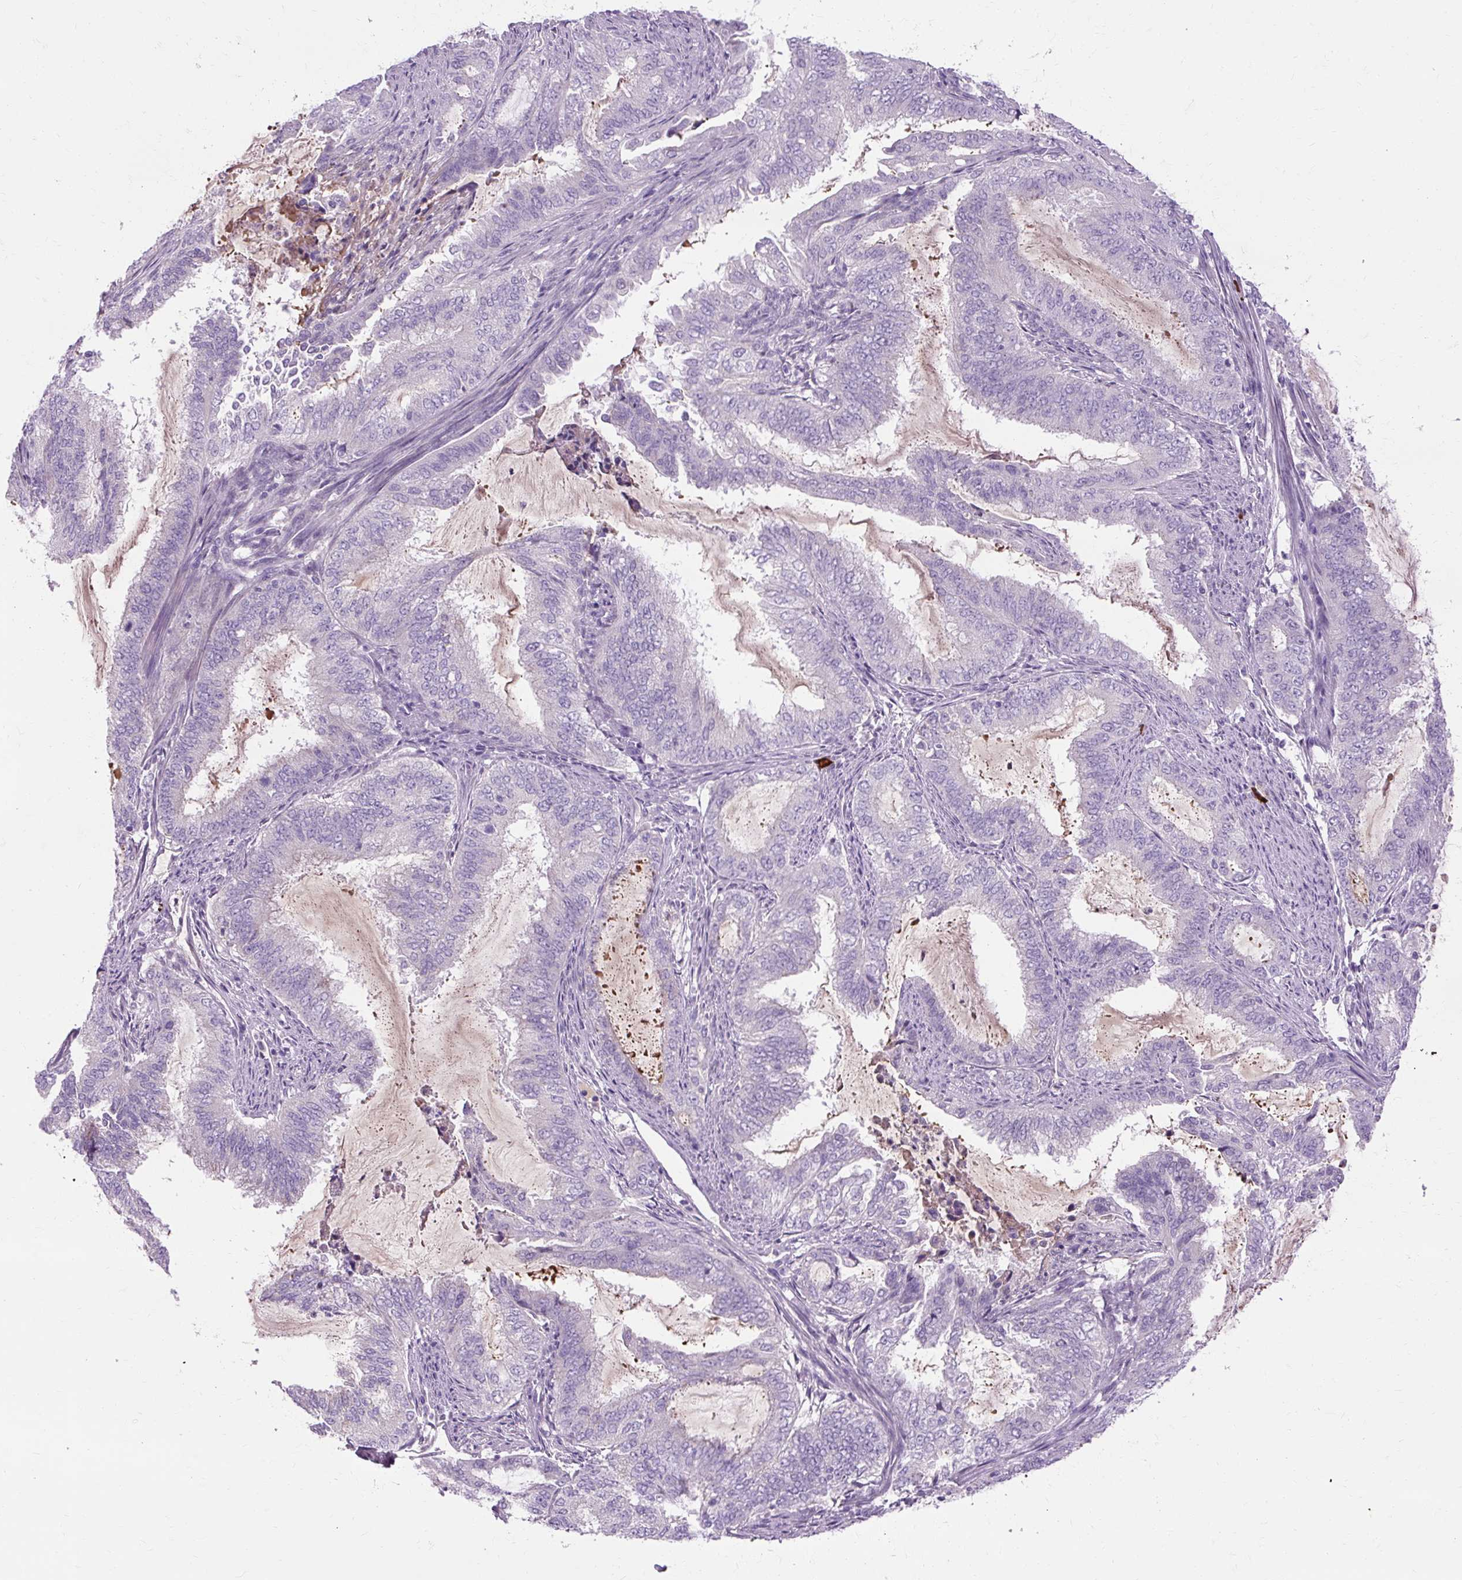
{"staining": {"intensity": "negative", "quantity": "none", "location": "none"}, "tissue": "endometrial cancer", "cell_type": "Tumor cells", "image_type": "cancer", "snomed": [{"axis": "morphology", "description": "Adenocarcinoma, NOS"}, {"axis": "topography", "description": "Endometrium"}], "caption": "Histopathology image shows no significant protein staining in tumor cells of adenocarcinoma (endometrial).", "gene": "ARRDC2", "patient": {"sex": "female", "age": 51}}